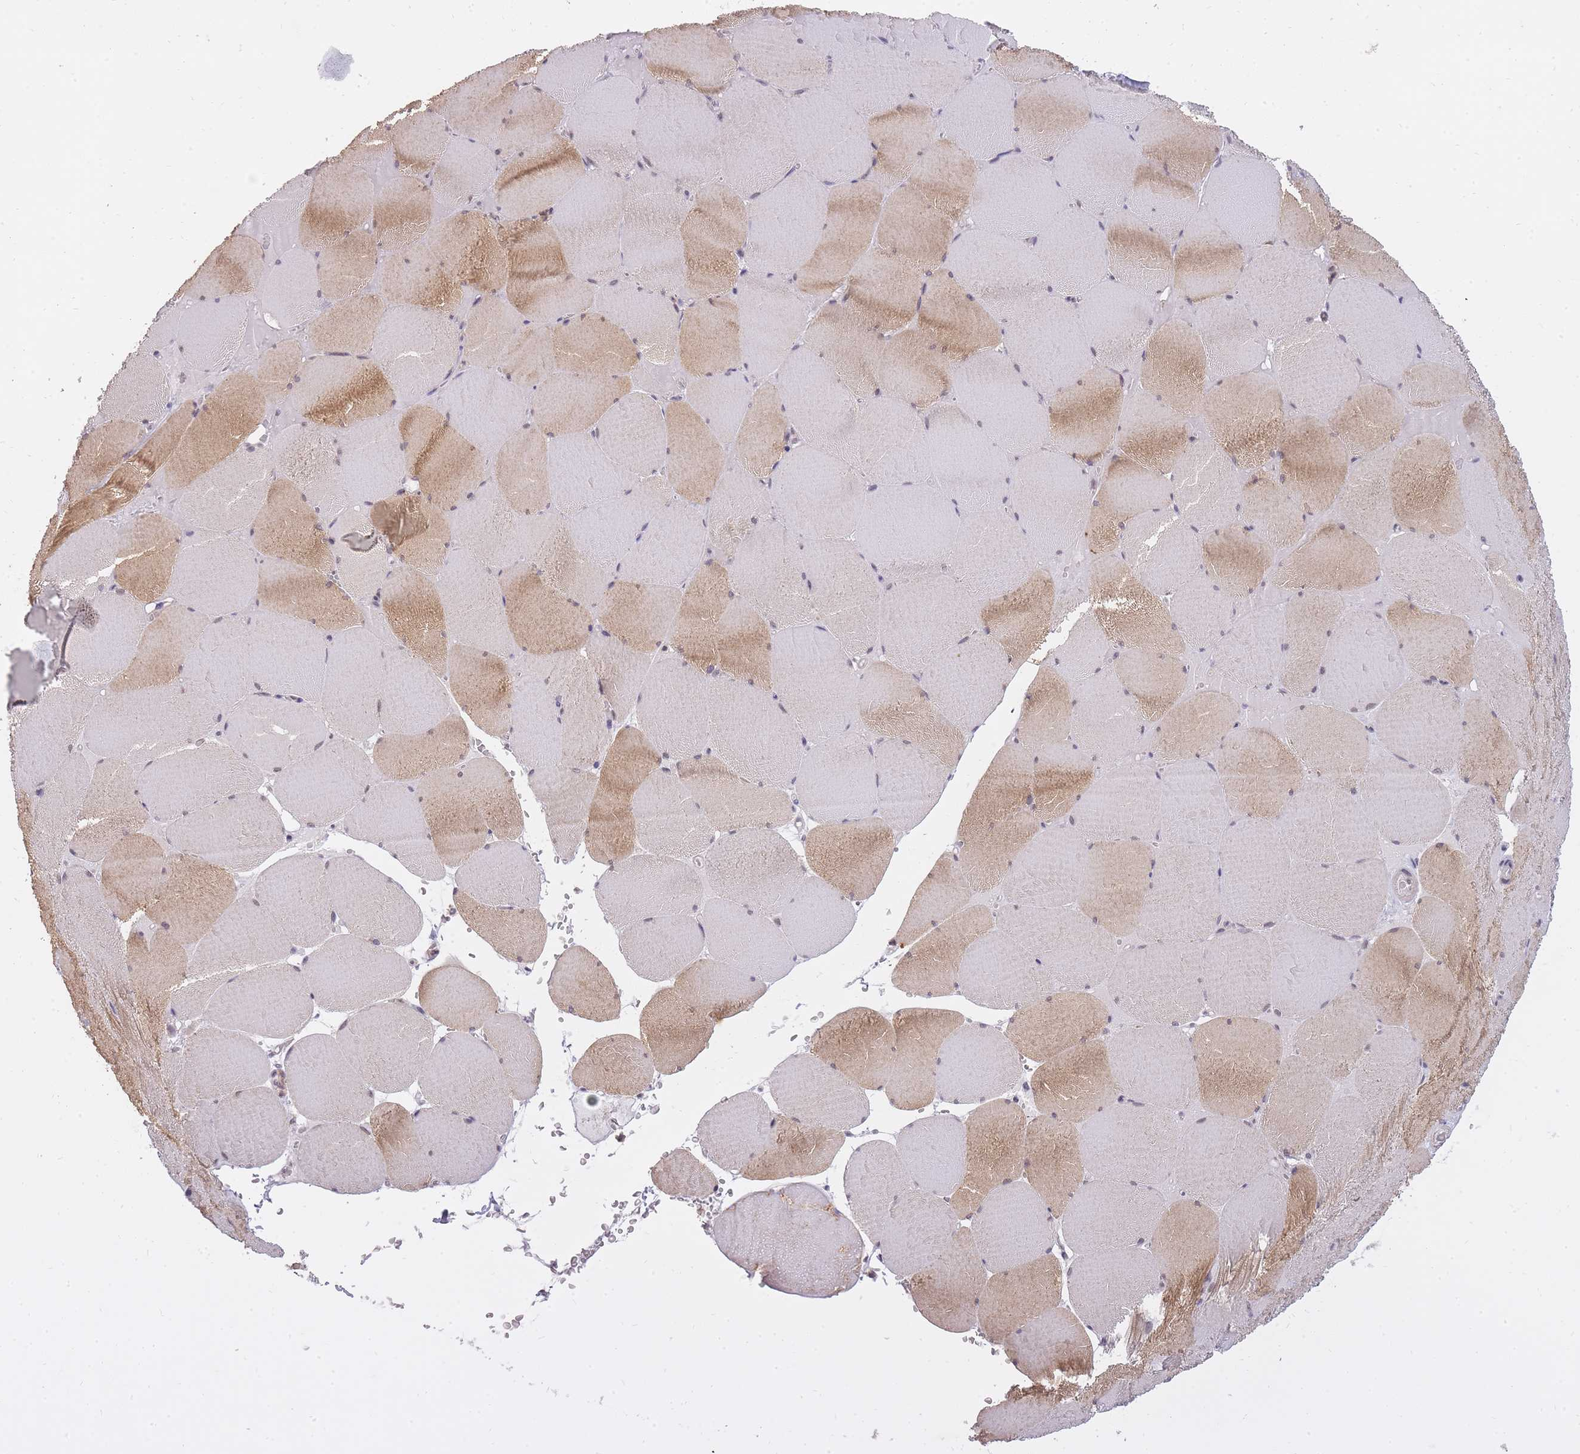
{"staining": {"intensity": "moderate", "quantity": "25%-75%", "location": "cytoplasmic/membranous"}, "tissue": "skeletal muscle", "cell_type": "Myocytes", "image_type": "normal", "snomed": [{"axis": "morphology", "description": "Normal tissue, NOS"}, {"axis": "topography", "description": "Skeletal muscle"}, {"axis": "topography", "description": "Head-Neck"}], "caption": "High-magnification brightfield microscopy of unremarkable skeletal muscle stained with DAB (brown) and counterstained with hematoxylin (blue). myocytes exhibit moderate cytoplasmic/membranous expression is seen in approximately25%-75% of cells. The staining is performed using DAB (3,3'-diaminobenzidine) brown chromogen to label protein expression. The nuclei are counter-stained blue using hematoxylin.", "gene": "TIGD1", "patient": {"sex": "male", "age": 66}}